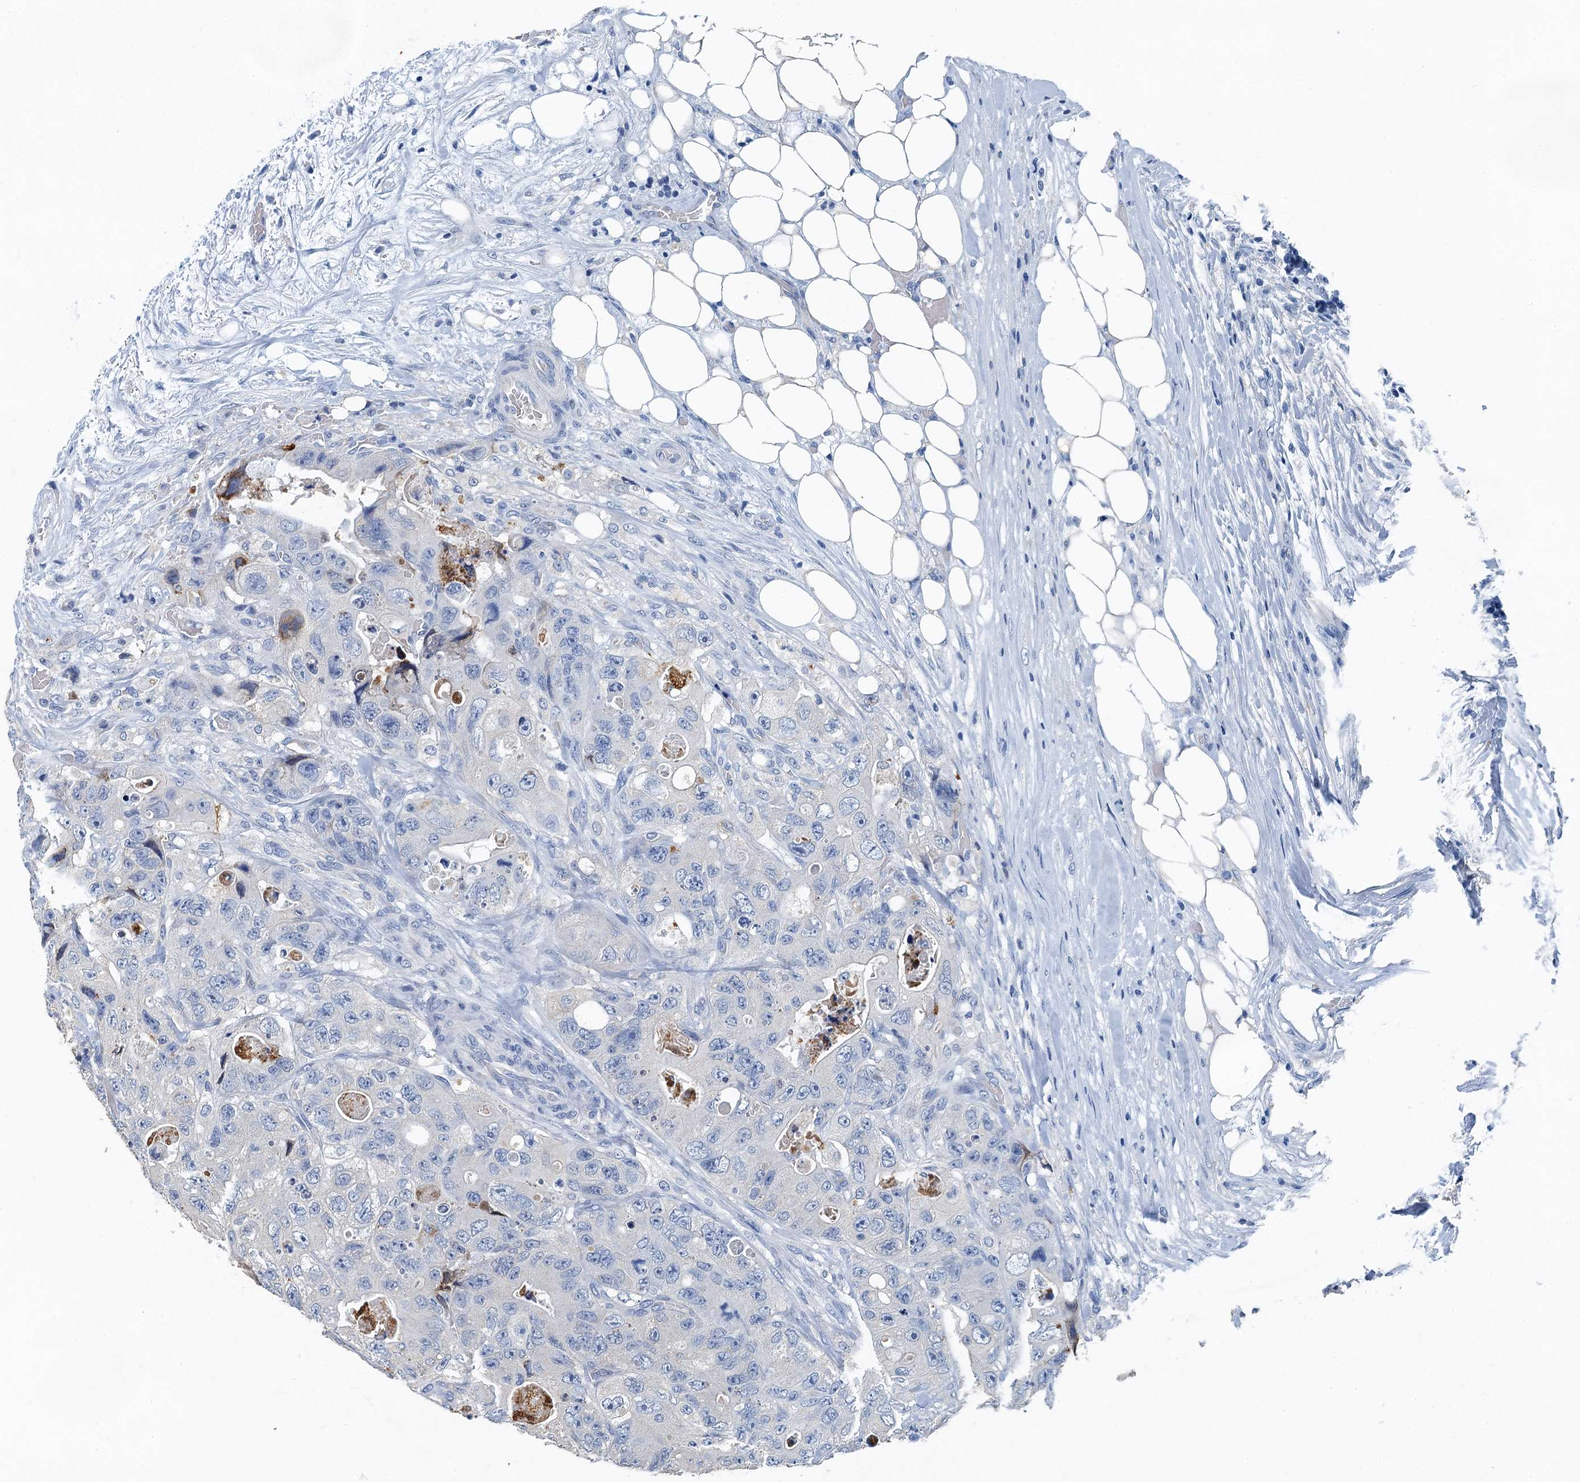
{"staining": {"intensity": "negative", "quantity": "none", "location": "none"}, "tissue": "colorectal cancer", "cell_type": "Tumor cells", "image_type": "cancer", "snomed": [{"axis": "morphology", "description": "Adenocarcinoma, NOS"}, {"axis": "topography", "description": "Colon"}], "caption": "Tumor cells show no significant protein expression in colorectal cancer (adenocarcinoma). The staining is performed using DAB brown chromogen with nuclei counter-stained in using hematoxylin.", "gene": "GADL1", "patient": {"sex": "female", "age": 46}}